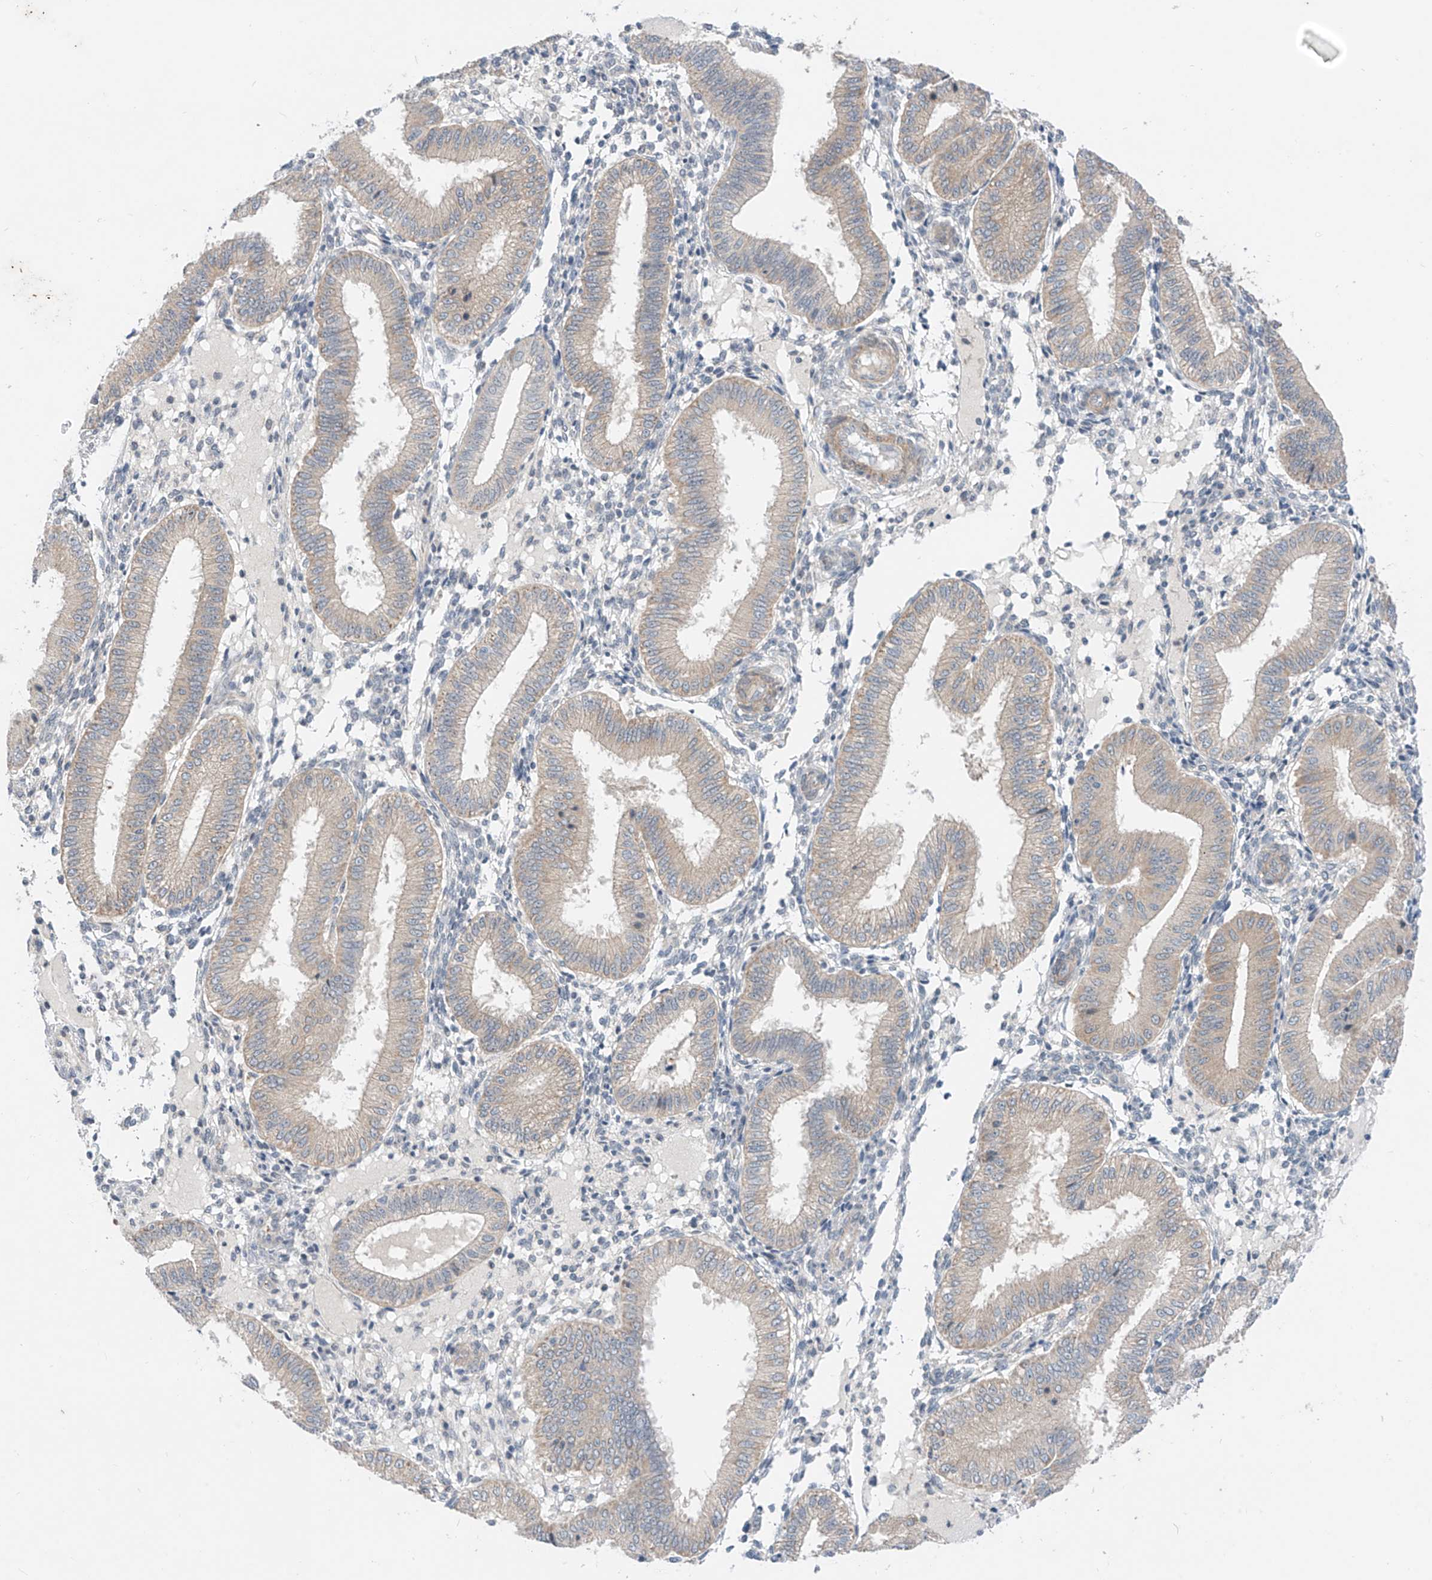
{"staining": {"intensity": "negative", "quantity": "none", "location": "none"}, "tissue": "endometrium", "cell_type": "Cells in endometrial stroma", "image_type": "normal", "snomed": [{"axis": "morphology", "description": "Normal tissue, NOS"}, {"axis": "topography", "description": "Endometrium"}], "caption": "High magnification brightfield microscopy of benign endometrium stained with DAB (brown) and counterstained with hematoxylin (blue): cells in endometrial stroma show no significant expression. The staining is performed using DAB brown chromogen with nuclei counter-stained in using hematoxylin.", "gene": "ABLIM2", "patient": {"sex": "female", "age": 39}}